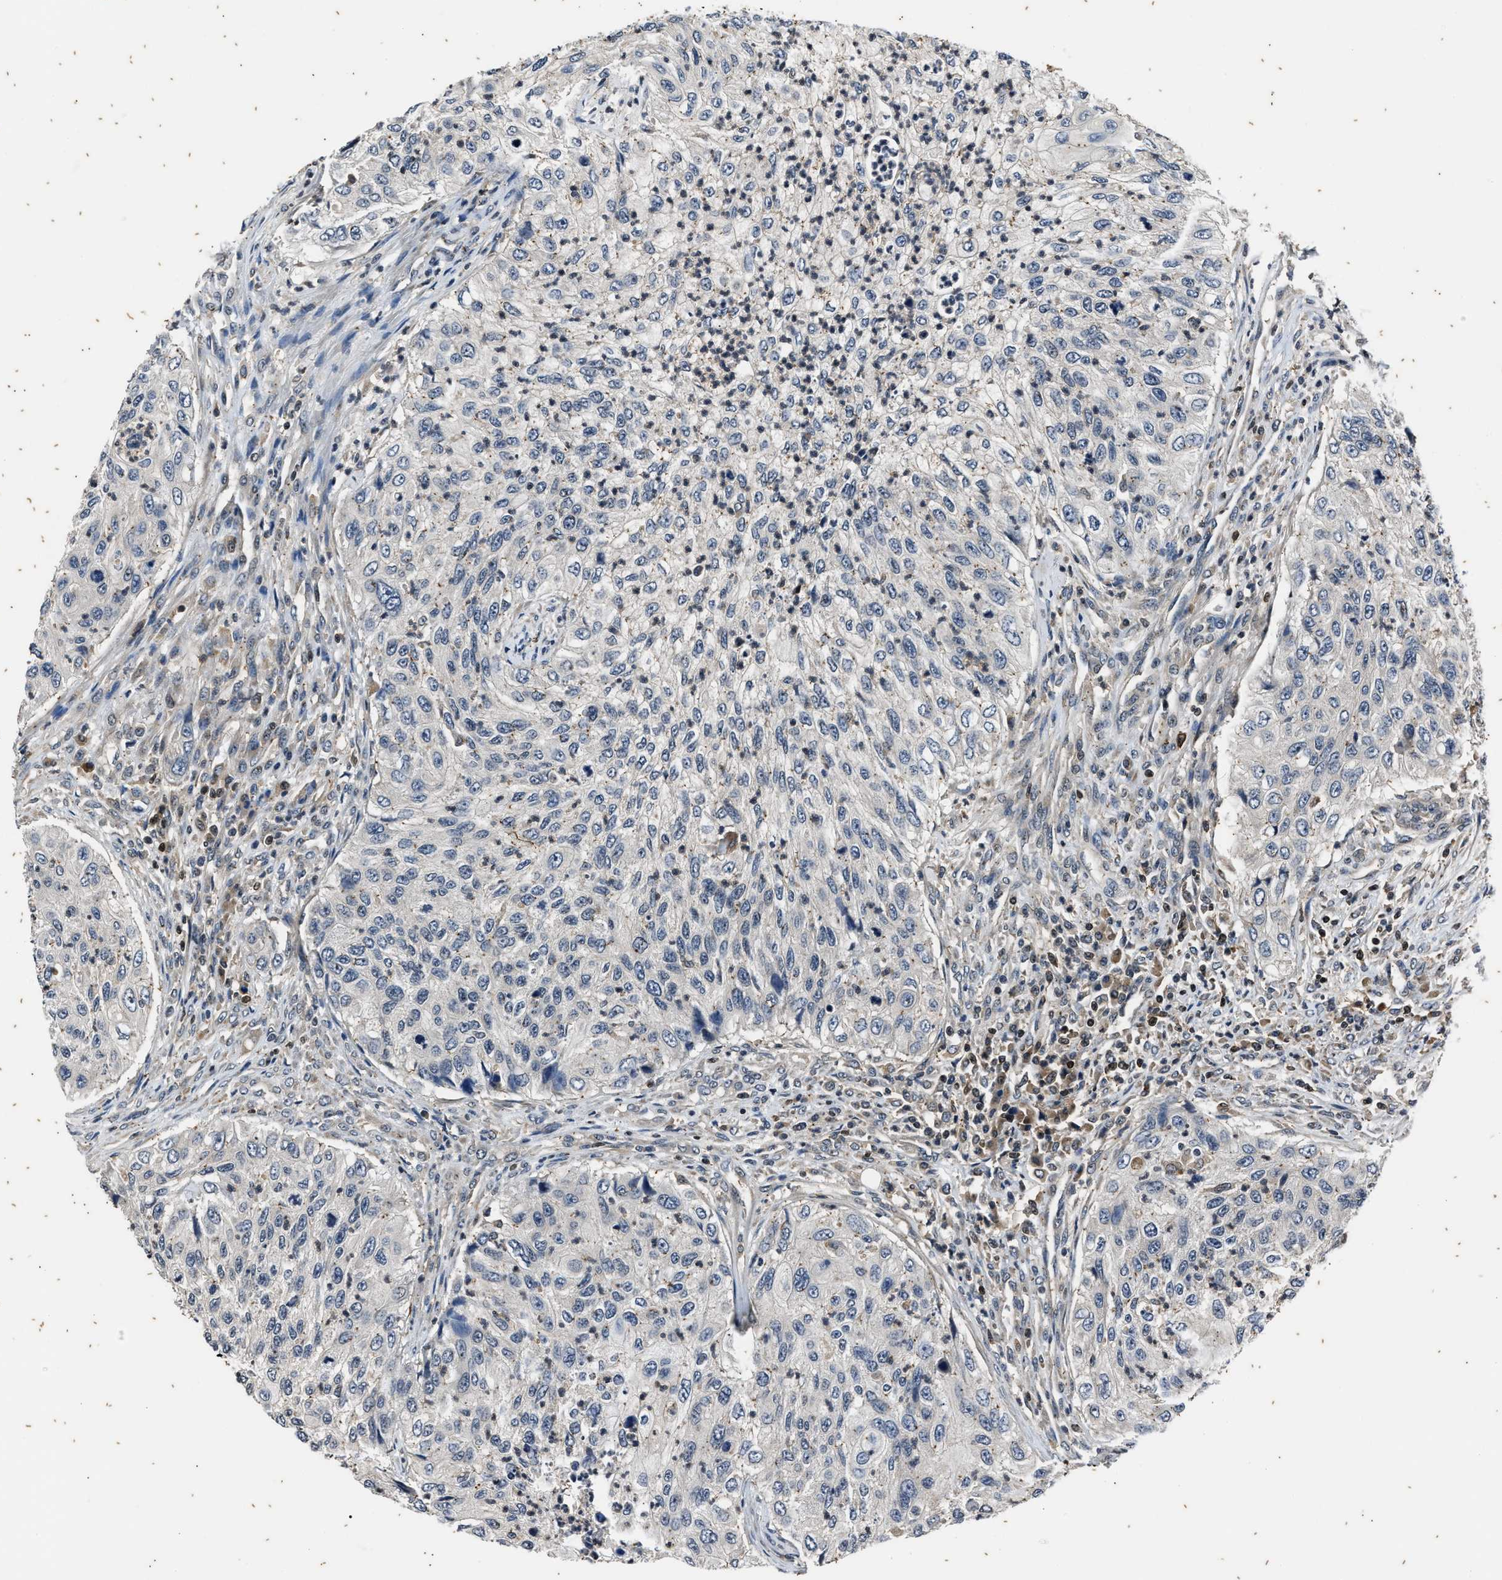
{"staining": {"intensity": "negative", "quantity": "none", "location": "none"}, "tissue": "urothelial cancer", "cell_type": "Tumor cells", "image_type": "cancer", "snomed": [{"axis": "morphology", "description": "Urothelial carcinoma, High grade"}, {"axis": "topography", "description": "Urinary bladder"}], "caption": "This is a histopathology image of immunohistochemistry (IHC) staining of urothelial cancer, which shows no positivity in tumor cells.", "gene": "PTPN7", "patient": {"sex": "female", "age": 60}}